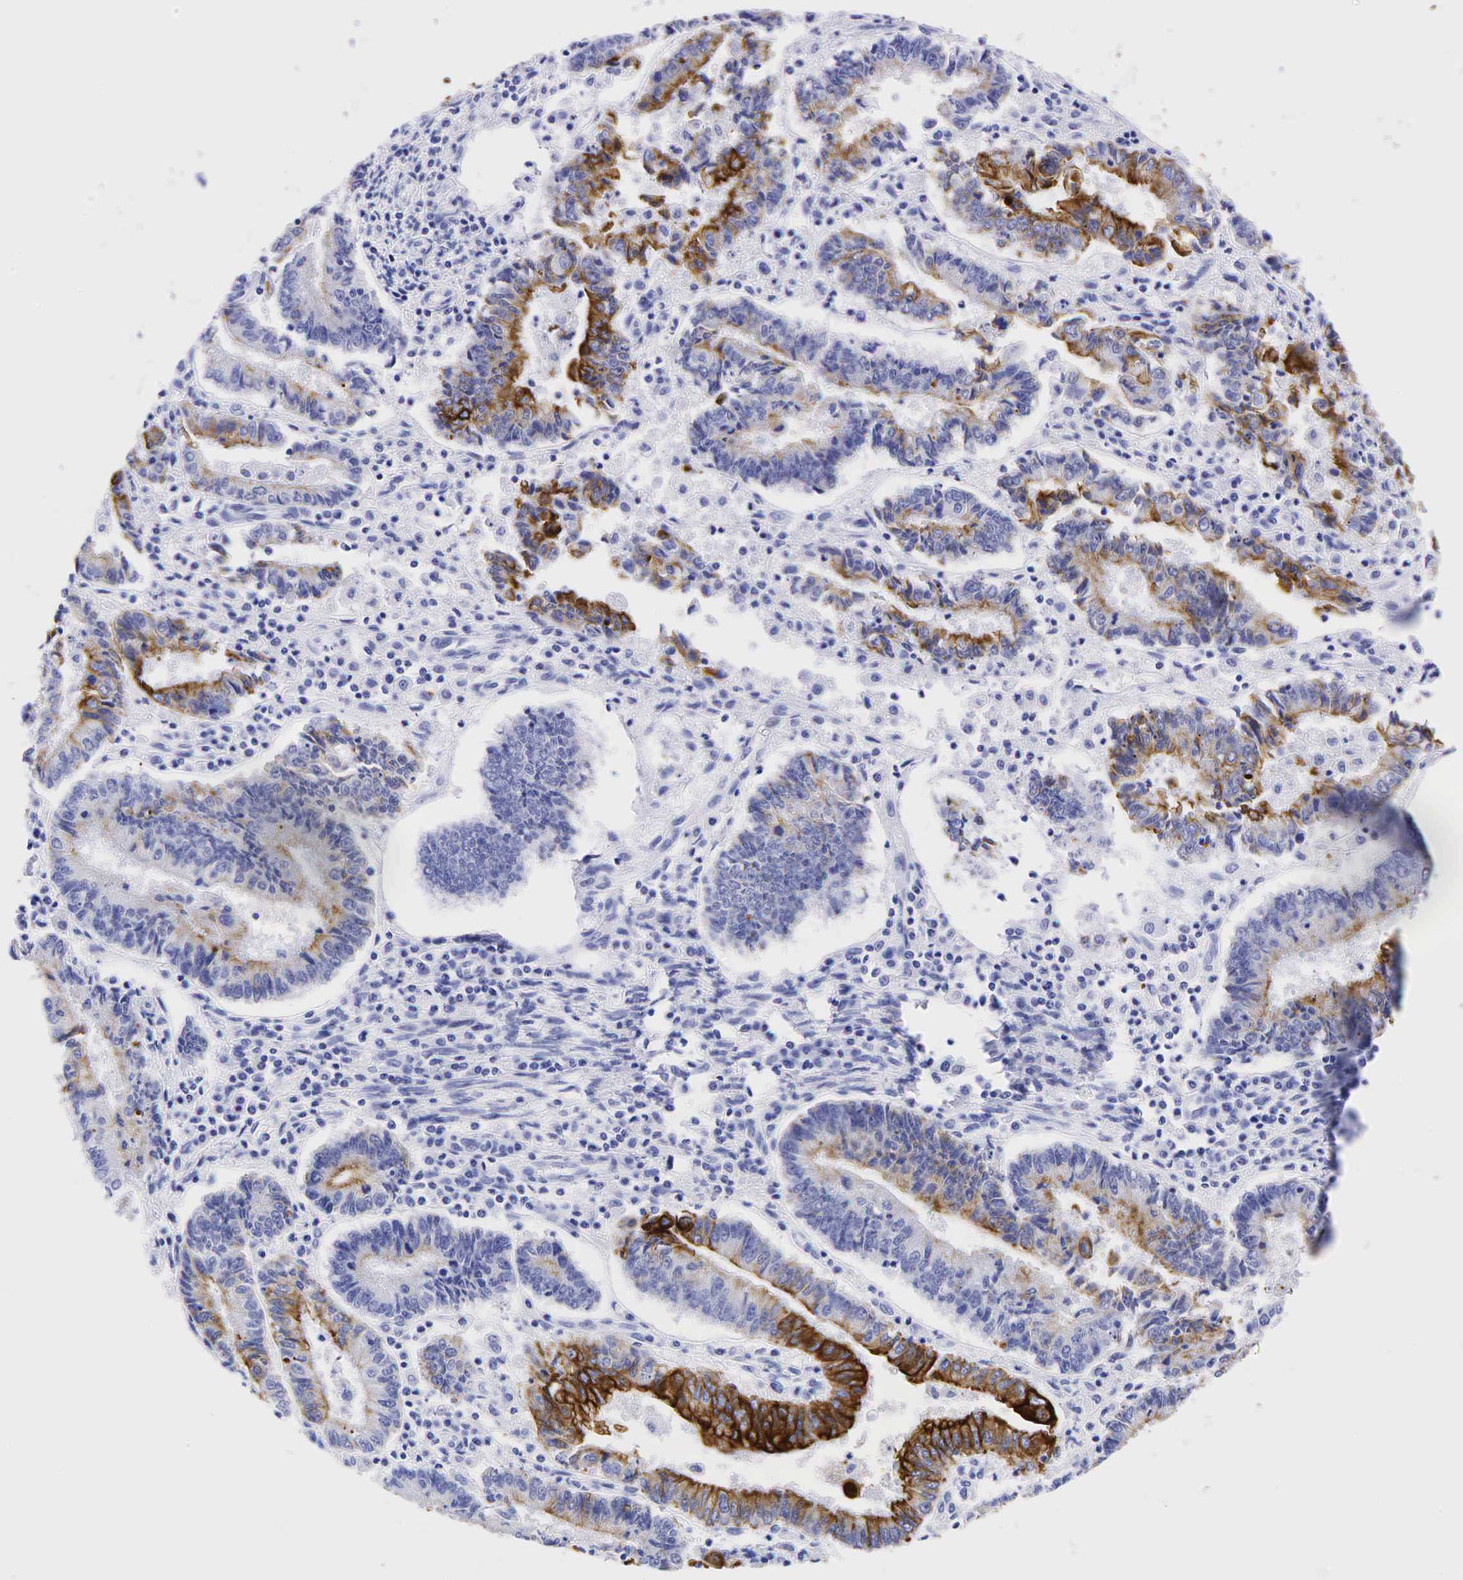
{"staining": {"intensity": "moderate", "quantity": "25%-75%", "location": "cytoplasmic/membranous"}, "tissue": "endometrial cancer", "cell_type": "Tumor cells", "image_type": "cancer", "snomed": [{"axis": "morphology", "description": "Adenocarcinoma, NOS"}, {"axis": "topography", "description": "Endometrium"}], "caption": "Immunohistochemical staining of human endometrial adenocarcinoma reveals medium levels of moderate cytoplasmic/membranous protein positivity in about 25%-75% of tumor cells.", "gene": "KRT7", "patient": {"sex": "female", "age": 75}}